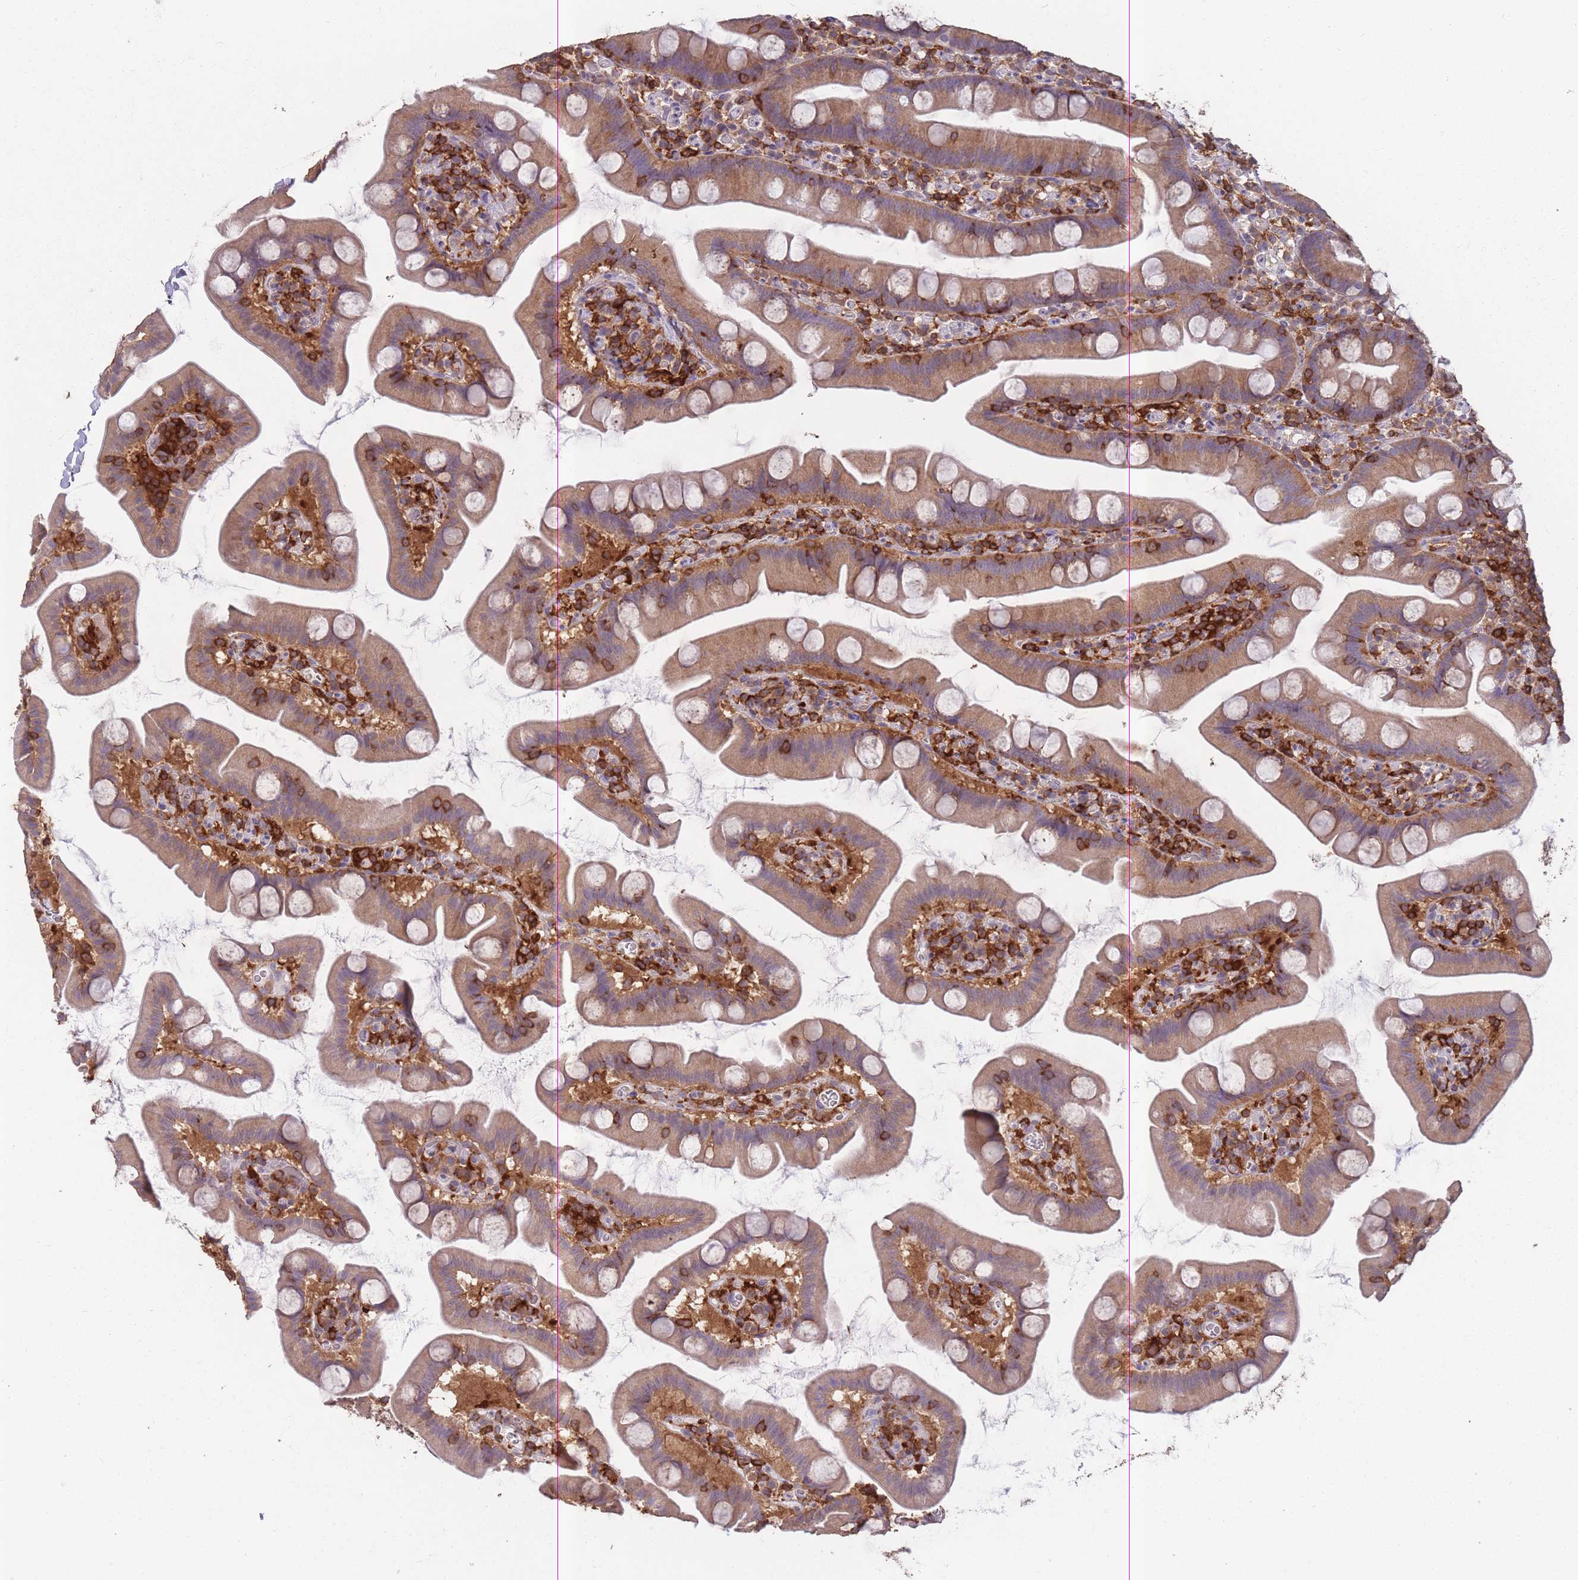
{"staining": {"intensity": "weak", "quantity": ">75%", "location": "cytoplasmic/membranous"}, "tissue": "small intestine", "cell_type": "Glandular cells", "image_type": "normal", "snomed": [{"axis": "morphology", "description": "Normal tissue, NOS"}, {"axis": "topography", "description": "Small intestine"}], "caption": "Small intestine stained for a protein displays weak cytoplasmic/membranous positivity in glandular cells. The staining was performed using DAB (3,3'-diaminobenzidine), with brown indicating positive protein expression. Nuclei are stained blue with hematoxylin.", "gene": "GMIP", "patient": {"sex": "female", "age": 68}}